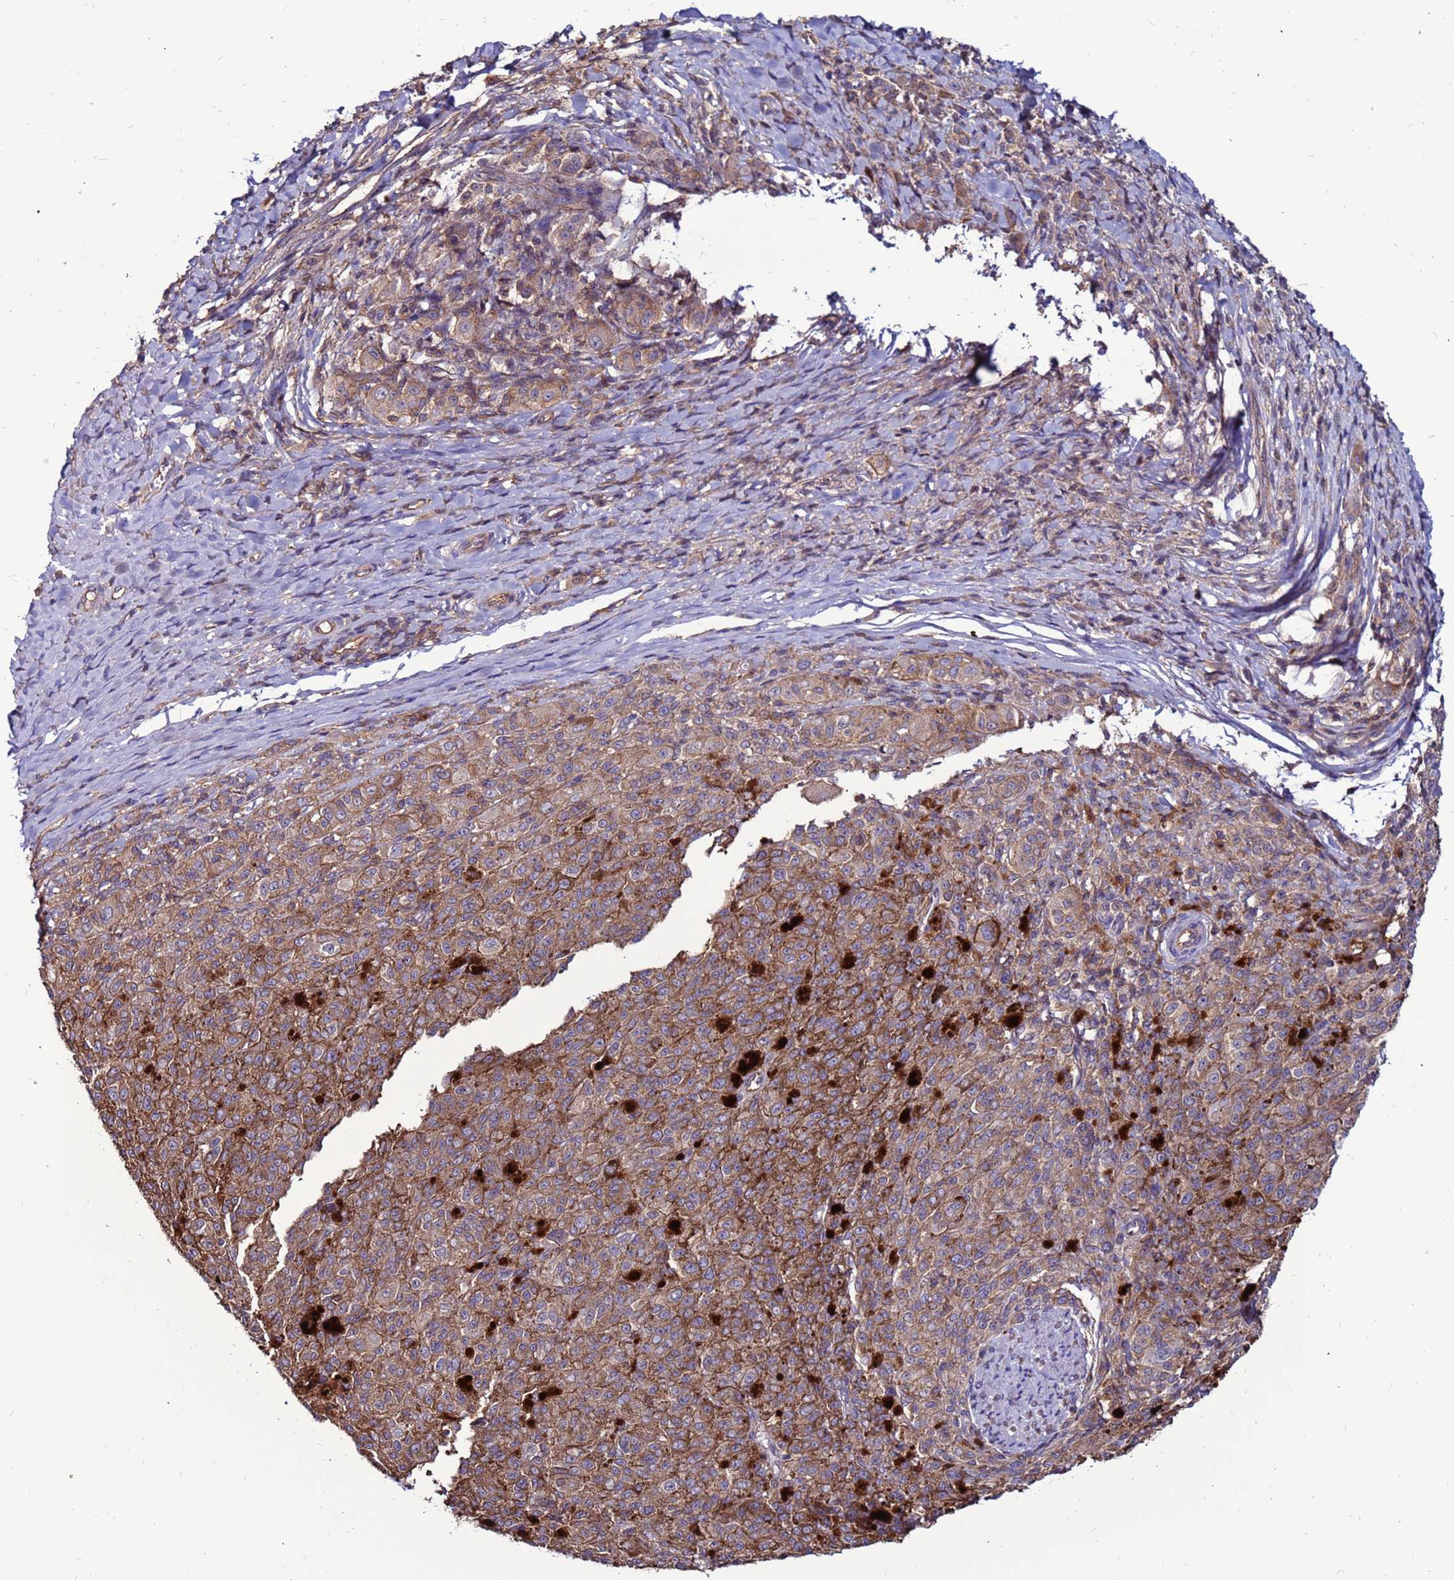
{"staining": {"intensity": "moderate", "quantity": ">75%", "location": "cytoplasmic/membranous"}, "tissue": "melanoma", "cell_type": "Tumor cells", "image_type": "cancer", "snomed": [{"axis": "morphology", "description": "Malignant melanoma, NOS"}, {"axis": "topography", "description": "Skin"}], "caption": "Malignant melanoma stained with DAB immunohistochemistry demonstrates medium levels of moderate cytoplasmic/membranous staining in about >75% of tumor cells.", "gene": "NRN1L", "patient": {"sex": "female", "age": 52}}